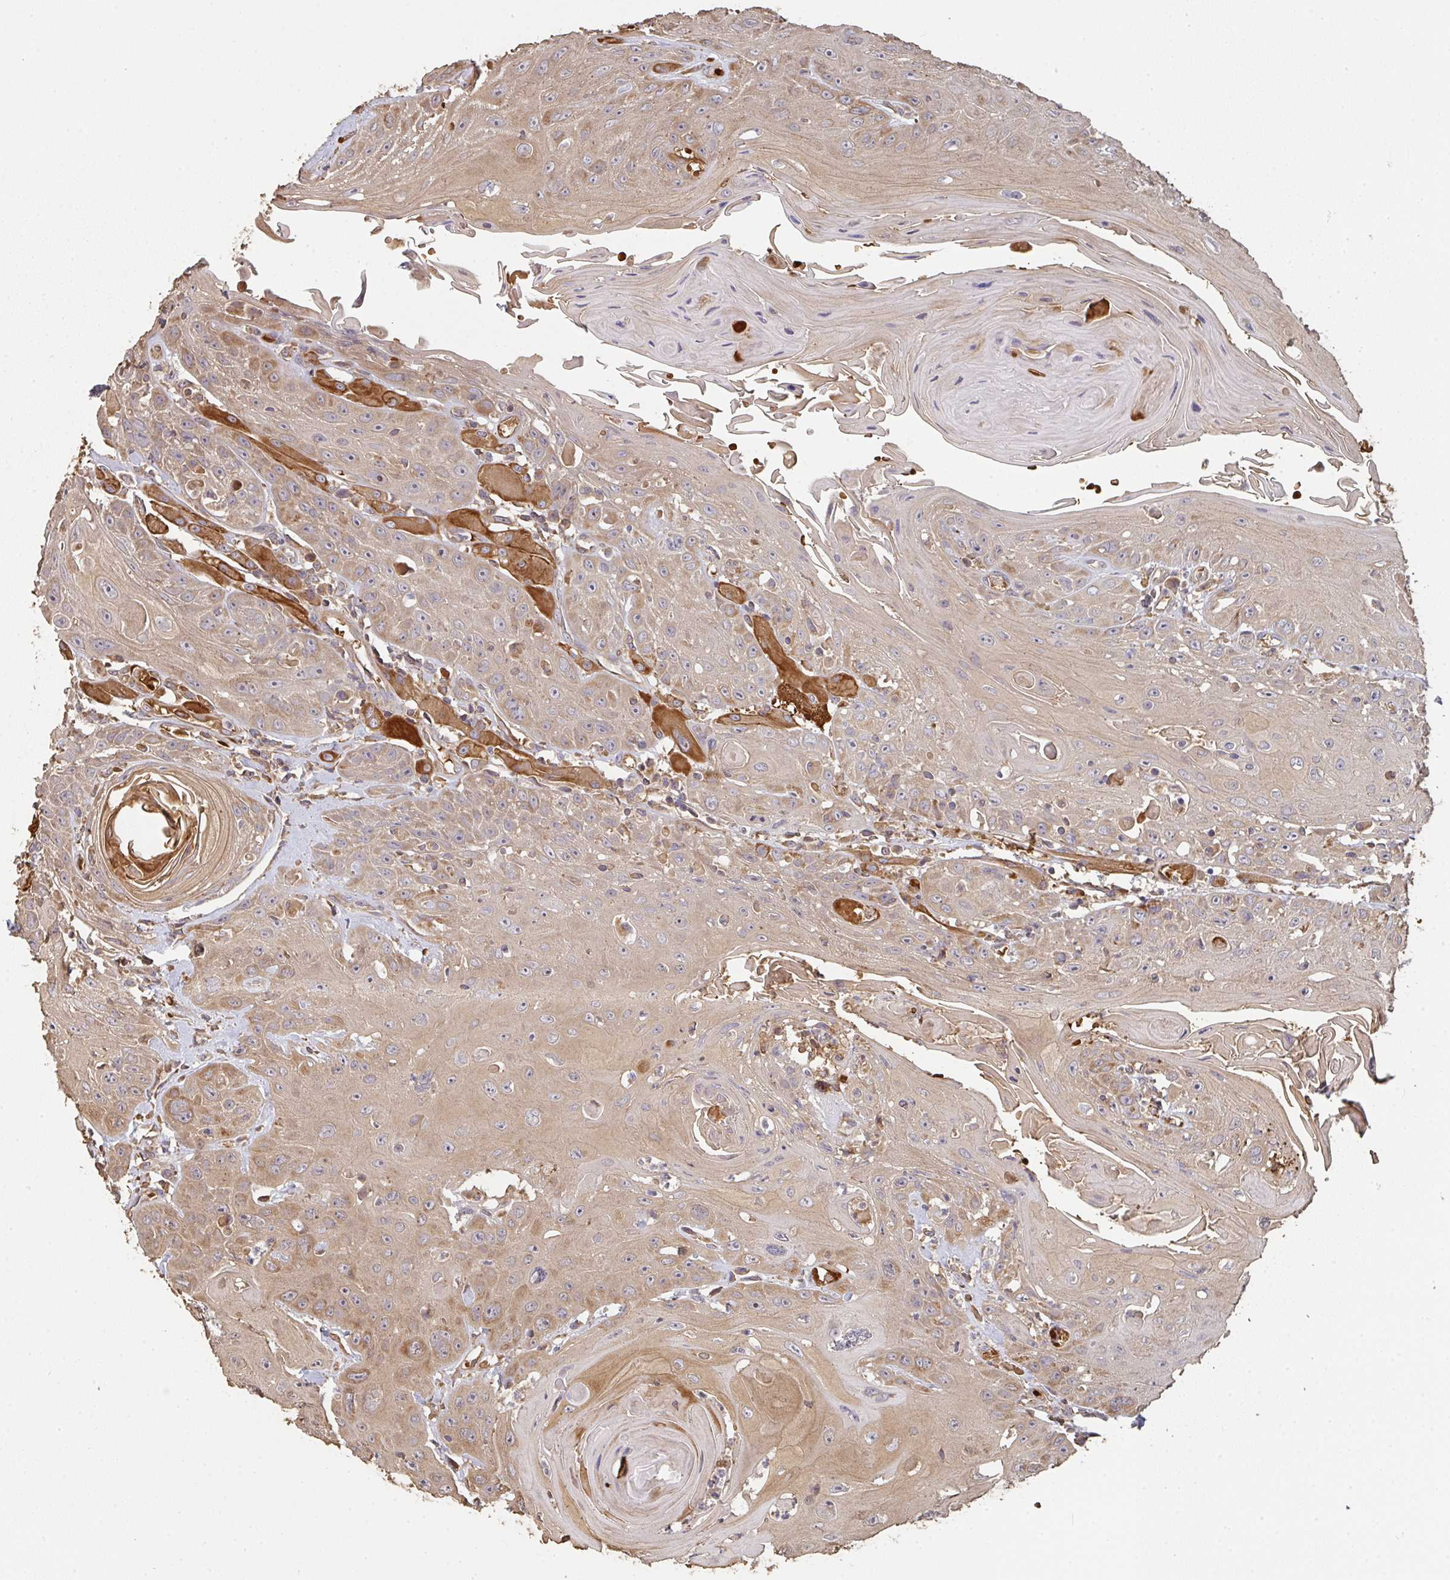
{"staining": {"intensity": "moderate", "quantity": ">75%", "location": "cytoplasmic/membranous"}, "tissue": "head and neck cancer", "cell_type": "Tumor cells", "image_type": "cancer", "snomed": [{"axis": "morphology", "description": "Squamous cell carcinoma, NOS"}, {"axis": "topography", "description": "Head-Neck"}], "caption": "This histopathology image exhibits IHC staining of human head and neck squamous cell carcinoma, with medium moderate cytoplasmic/membranous expression in about >75% of tumor cells.", "gene": "POLG", "patient": {"sex": "female", "age": 59}}